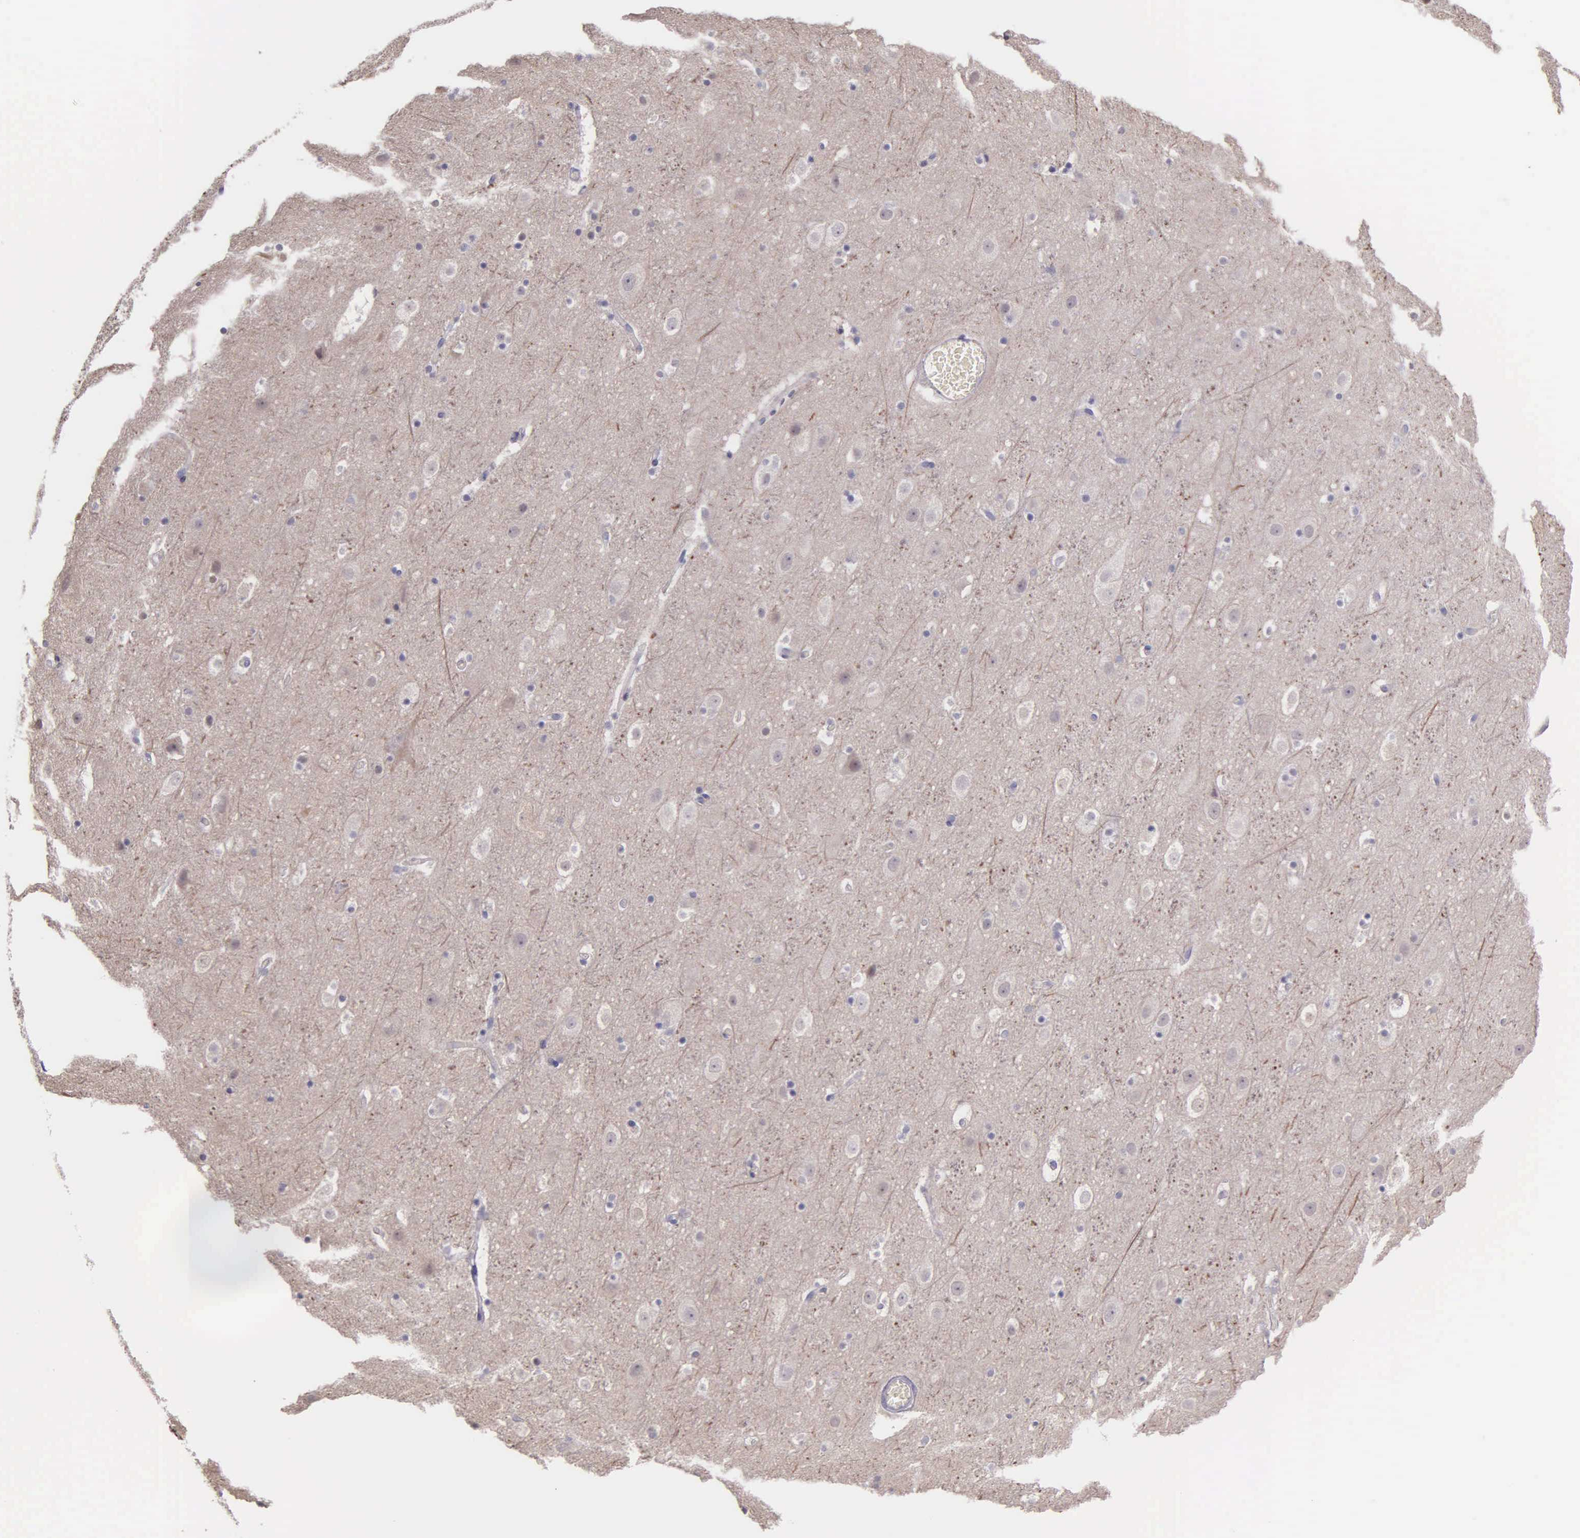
{"staining": {"intensity": "moderate", "quantity": "<25%", "location": "nuclear"}, "tissue": "cerebral cortex", "cell_type": "Endothelial cells", "image_type": "normal", "snomed": [{"axis": "morphology", "description": "Normal tissue, NOS"}, {"axis": "topography", "description": "Cerebral cortex"}], "caption": "Immunohistochemical staining of normal cerebral cortex displays low levels of moderate nuclear positivity in approximately <25% of endothelial cells. (Brightfield microscopy of DAB IHC at high magnification).", "gene": "MCM5", "patient": {"sex": "male", "age": 45}}